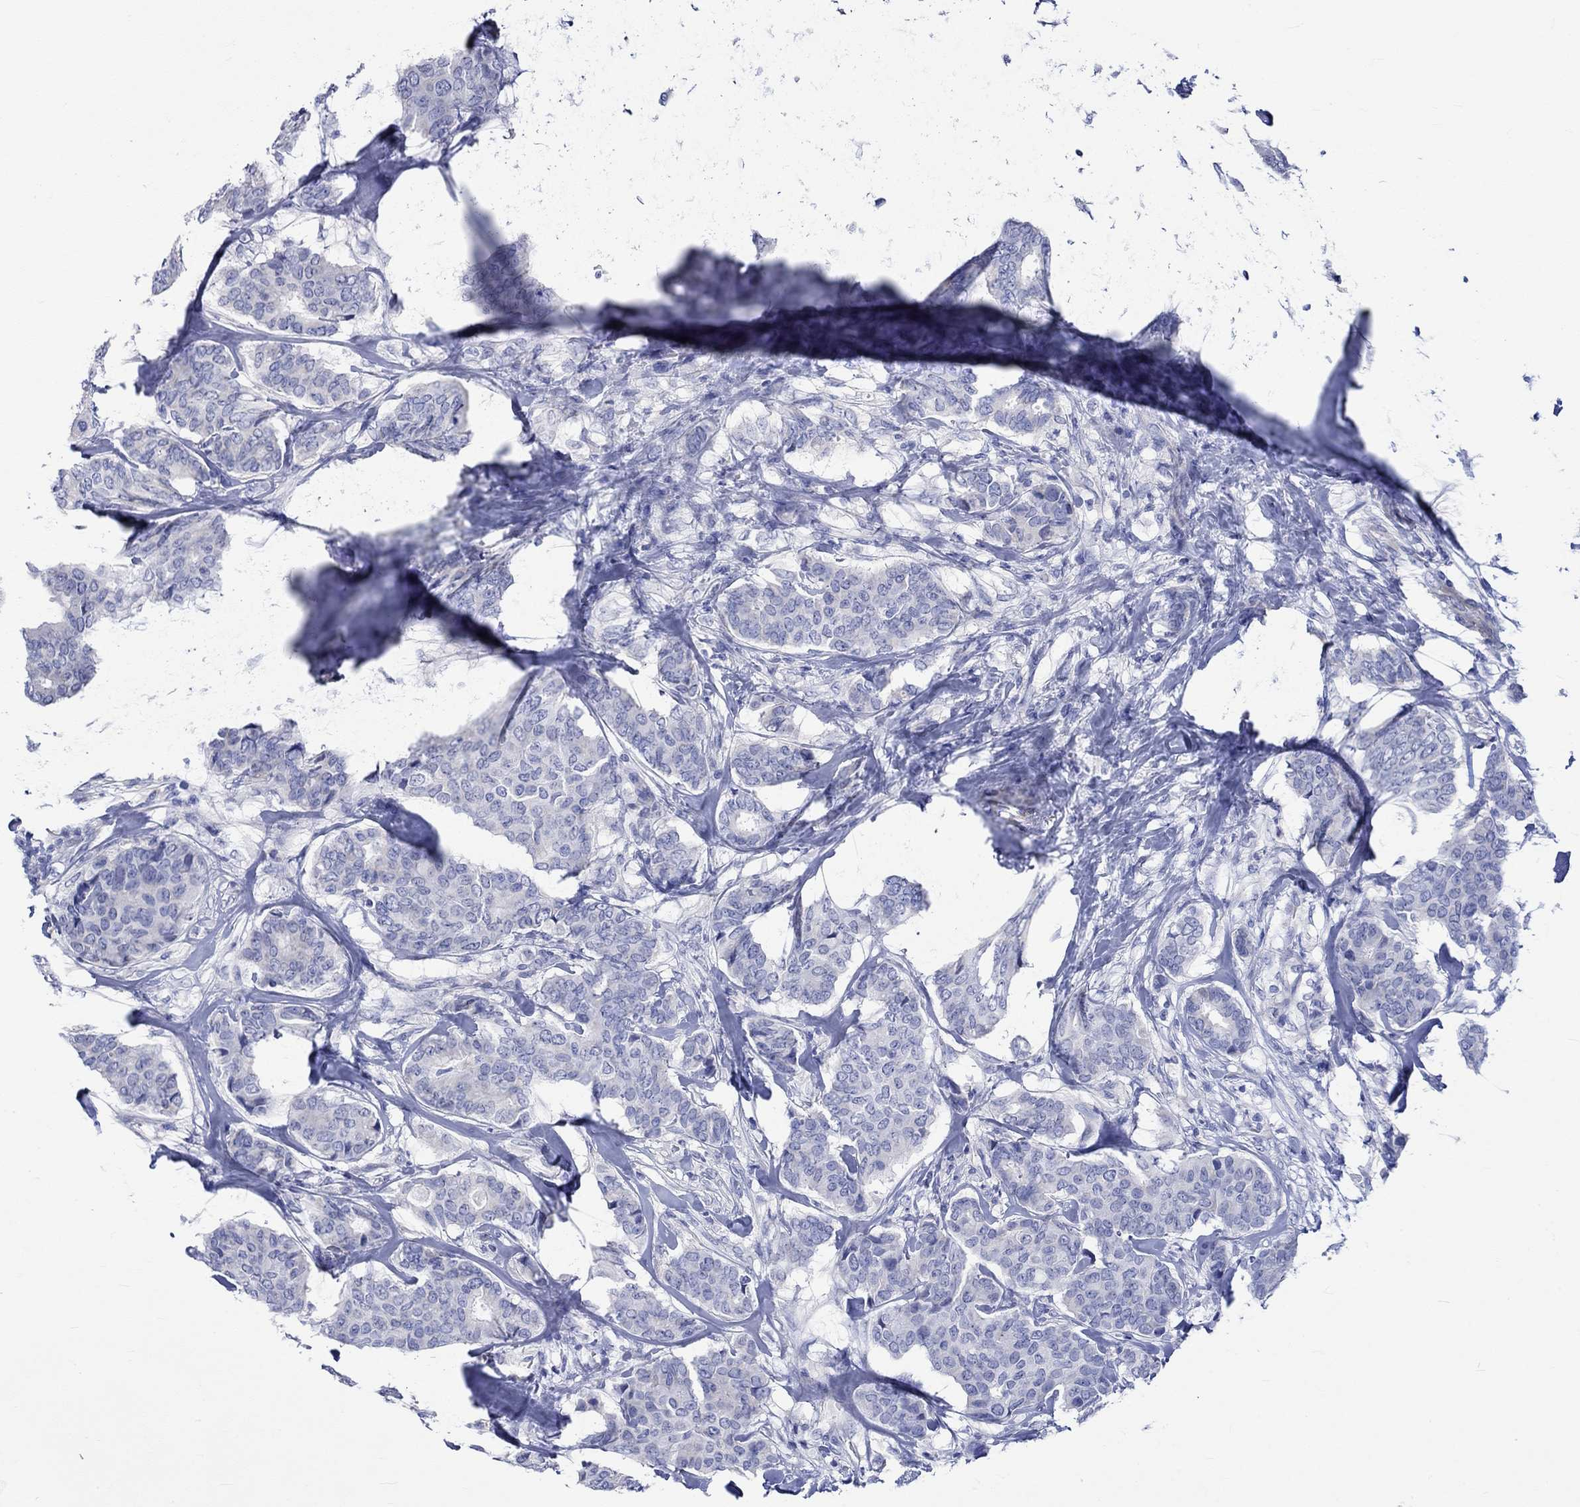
{"staining": {"intensity": "negative", "quantity": "none", "location": "none"}, "tissue": "breast cancer", "cell_type": "Tumor cells", "image_type": "cancer", "snomed": [{"axis": "morphology", "description": "Duct carcinoma"}, {"axis": "topography", "description": "Breast"}], "caption": "An IHC micrograph of breast cancer is shown. There is no staining in tumor cells of breast cancer.", "gene": "HARBI1", "patient": {"sex": "female", "age": 75}}